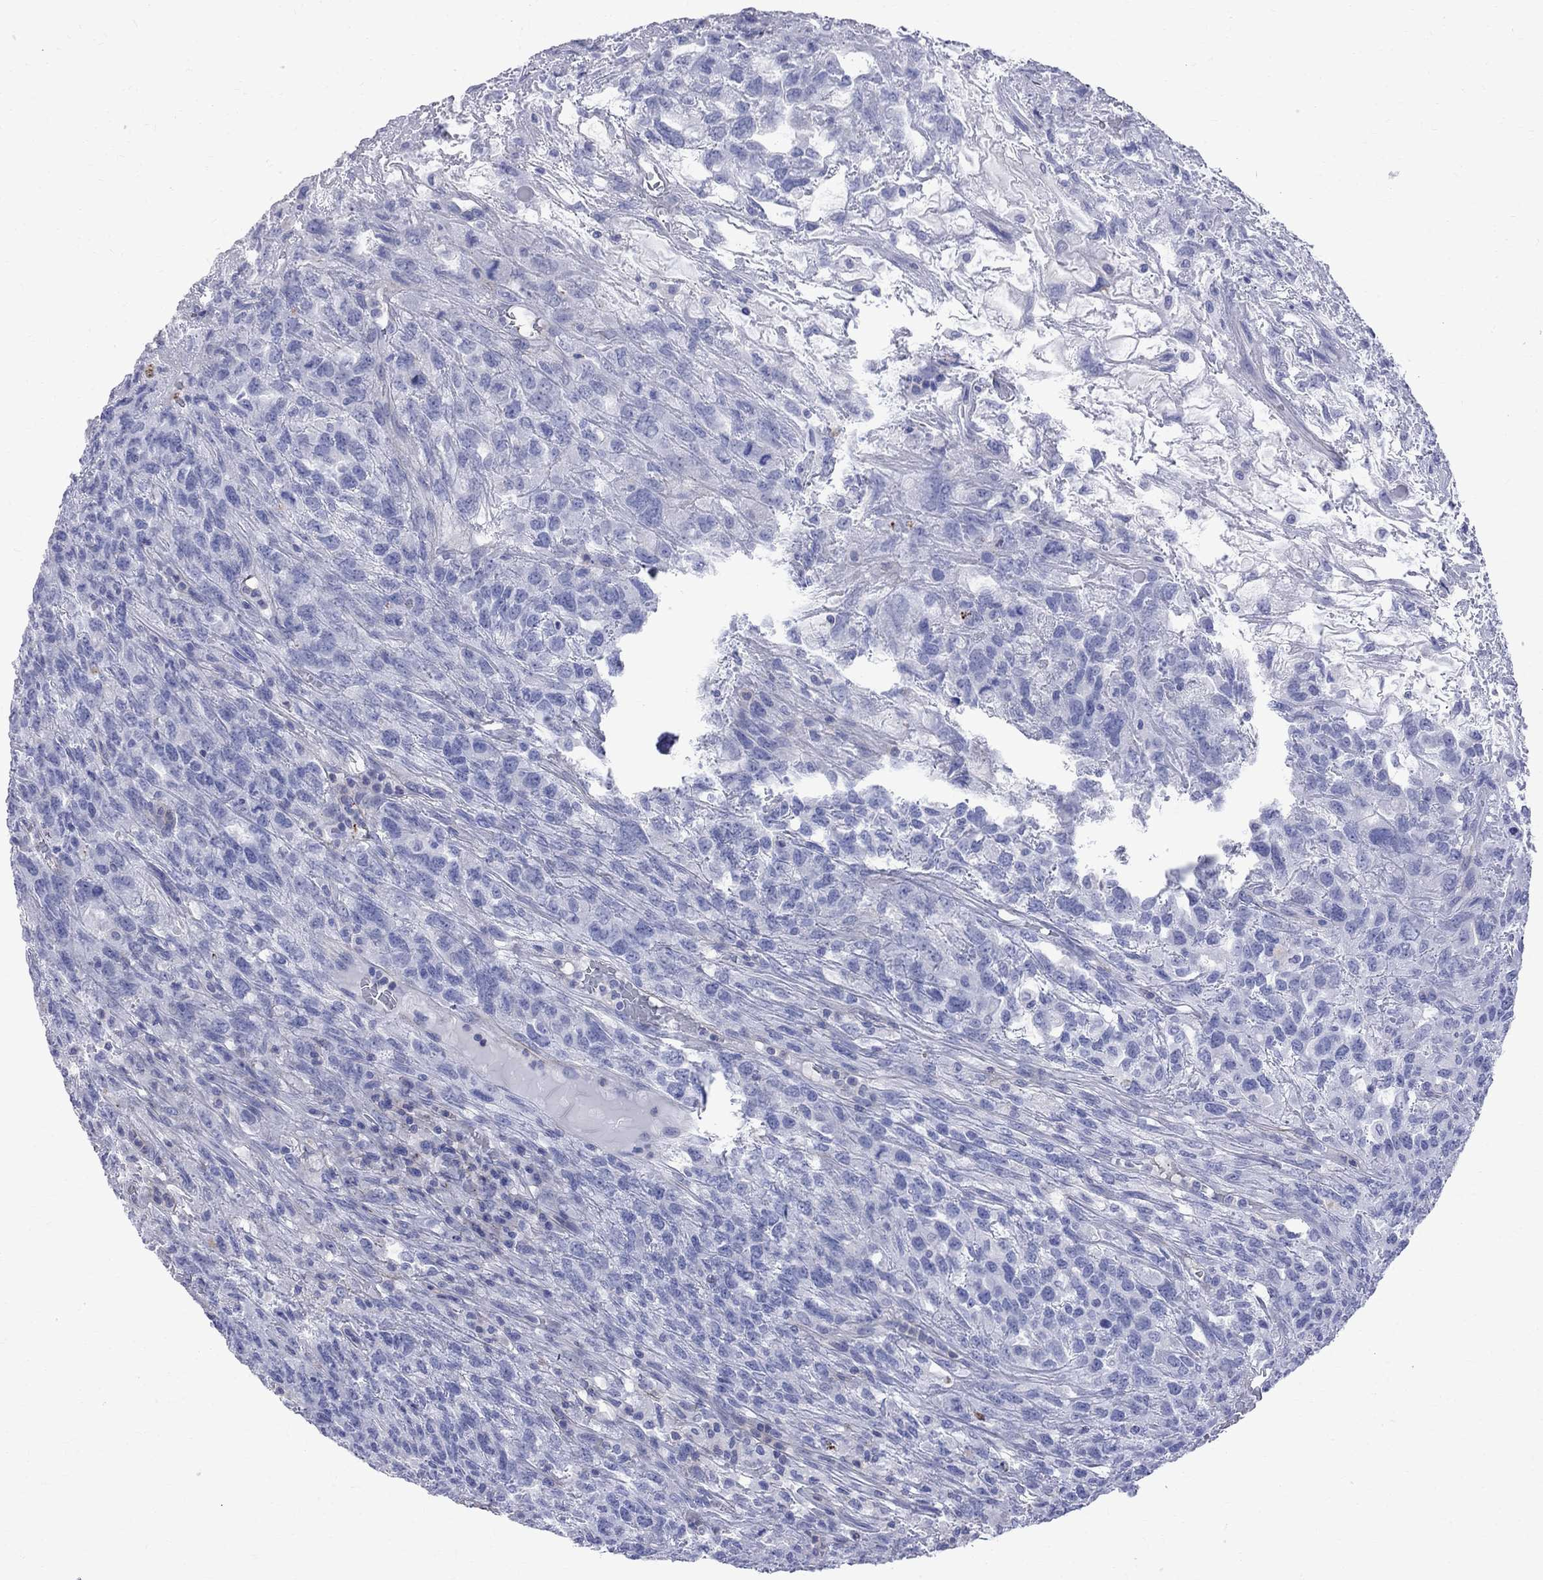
{"staining": {"intensity": "negative", "quantity": "none", "location": "none"}, "tissue": "testis cancer", "cell_type": "Tumor cells", "image_type": "cancer", "snomed": [{"axis": "morphology", "description": "Seminoma, NOS"}, {"axis": "topography", "description": "Testis"}], "caption": "A micrograph of seminoma (testis) stained for a protein demonstrates no brown staining in tumor cells.", "gene": "S100A3", "patient": {"sex": "male", "age": 52}}